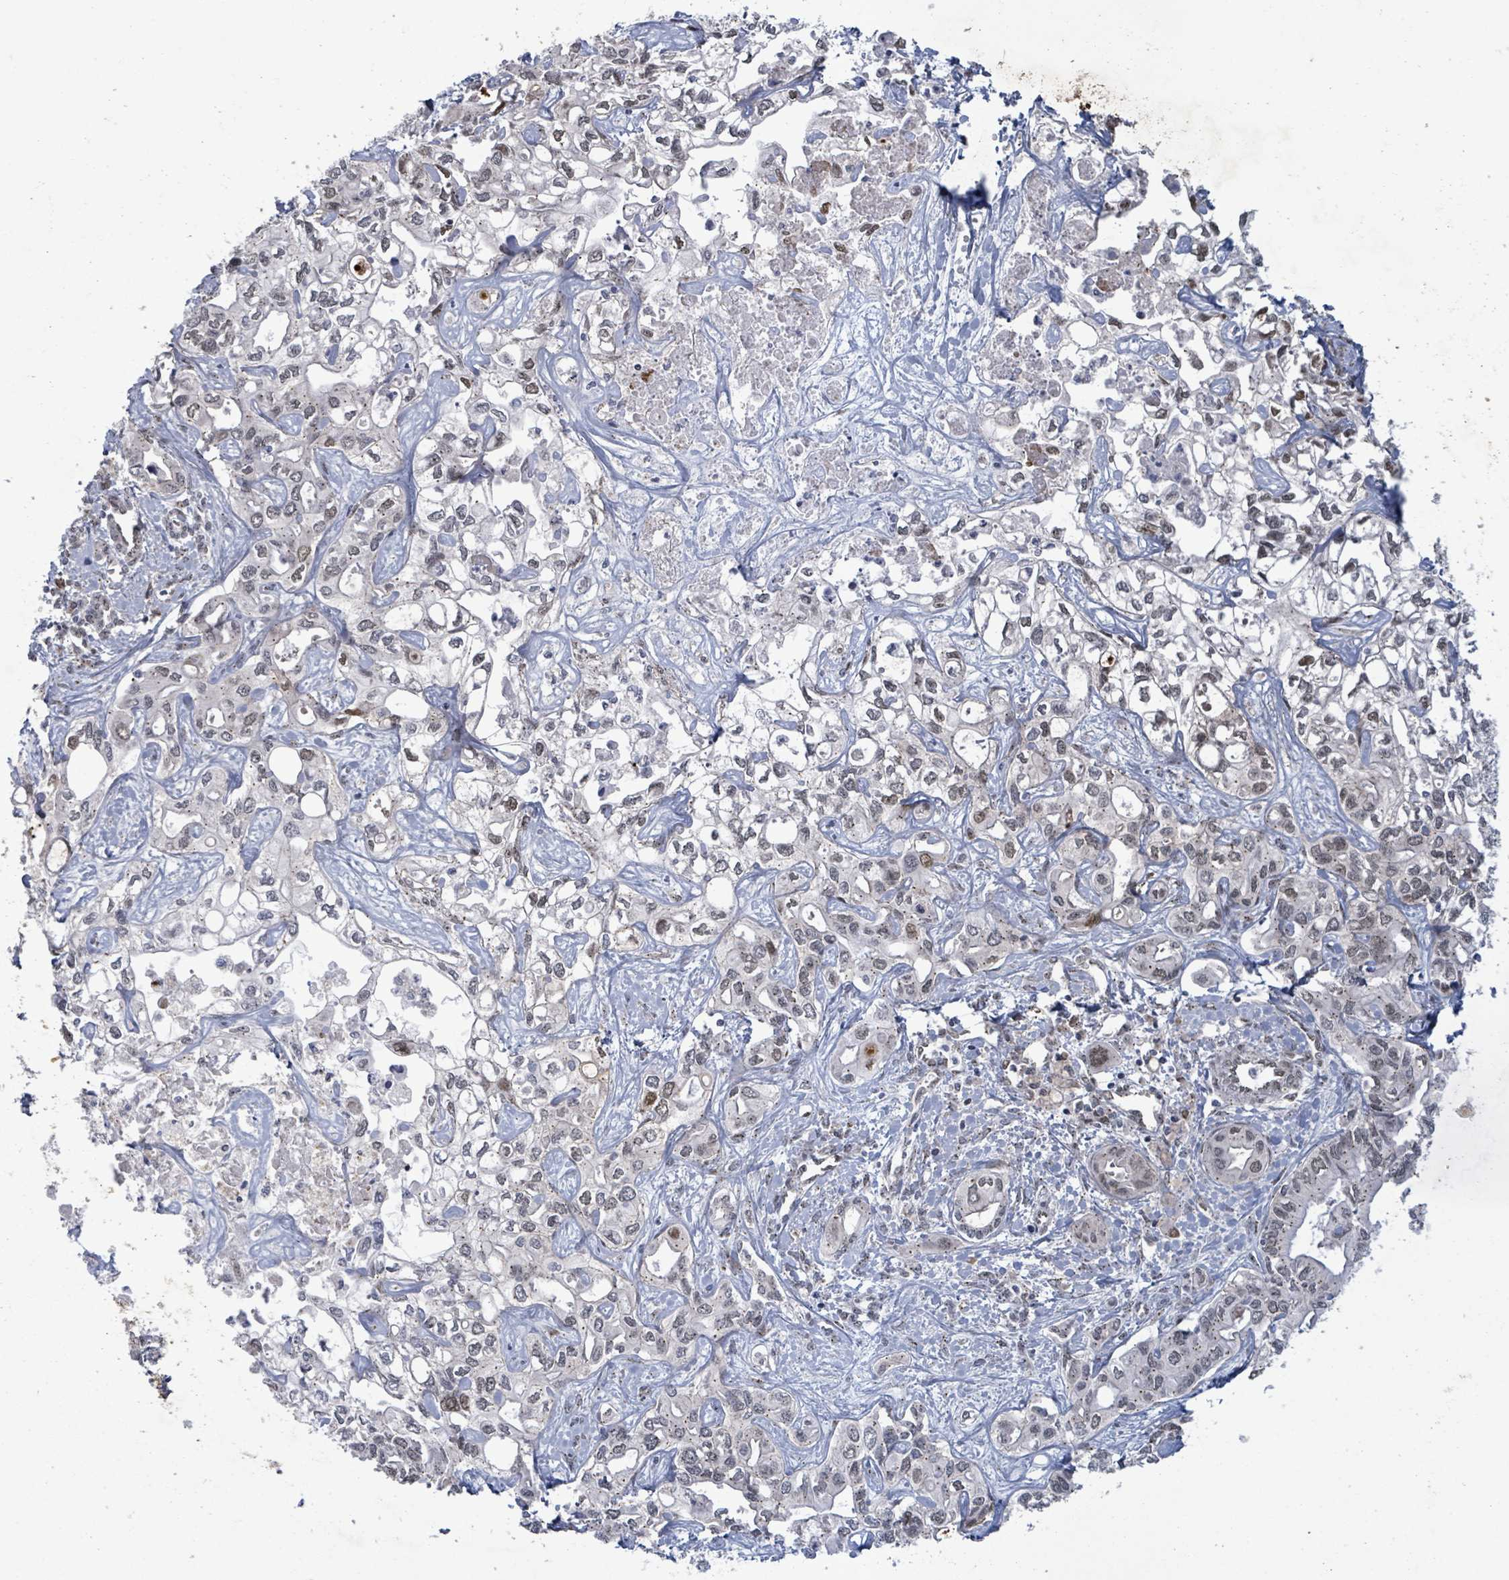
{"staining": {"intensity": "negative", "quantity": "none", "location": "none"}, "tissue": "liver cancer", "cell_type": "Tumor cells", "image_type": "cancer", "snomed": [{"axis": "morphology", "description": "Cholangiocarcinoma"}, {"axis": "topography", "description": "Liver"}], "caption": "This image is of liver cancer (cholangiocarcinoma) stained with IHC to label a protein in brown with the nuclei are counter-stained blue. There is no staining in tumor cells. The staining was performed using DAB to visualize the protein expression in brown, while the nuclei were stained in blue with hematoxylin (Magnification: 20x).", "gene": "TUSC1", "patient": {"sex": "female", "age": 64}}